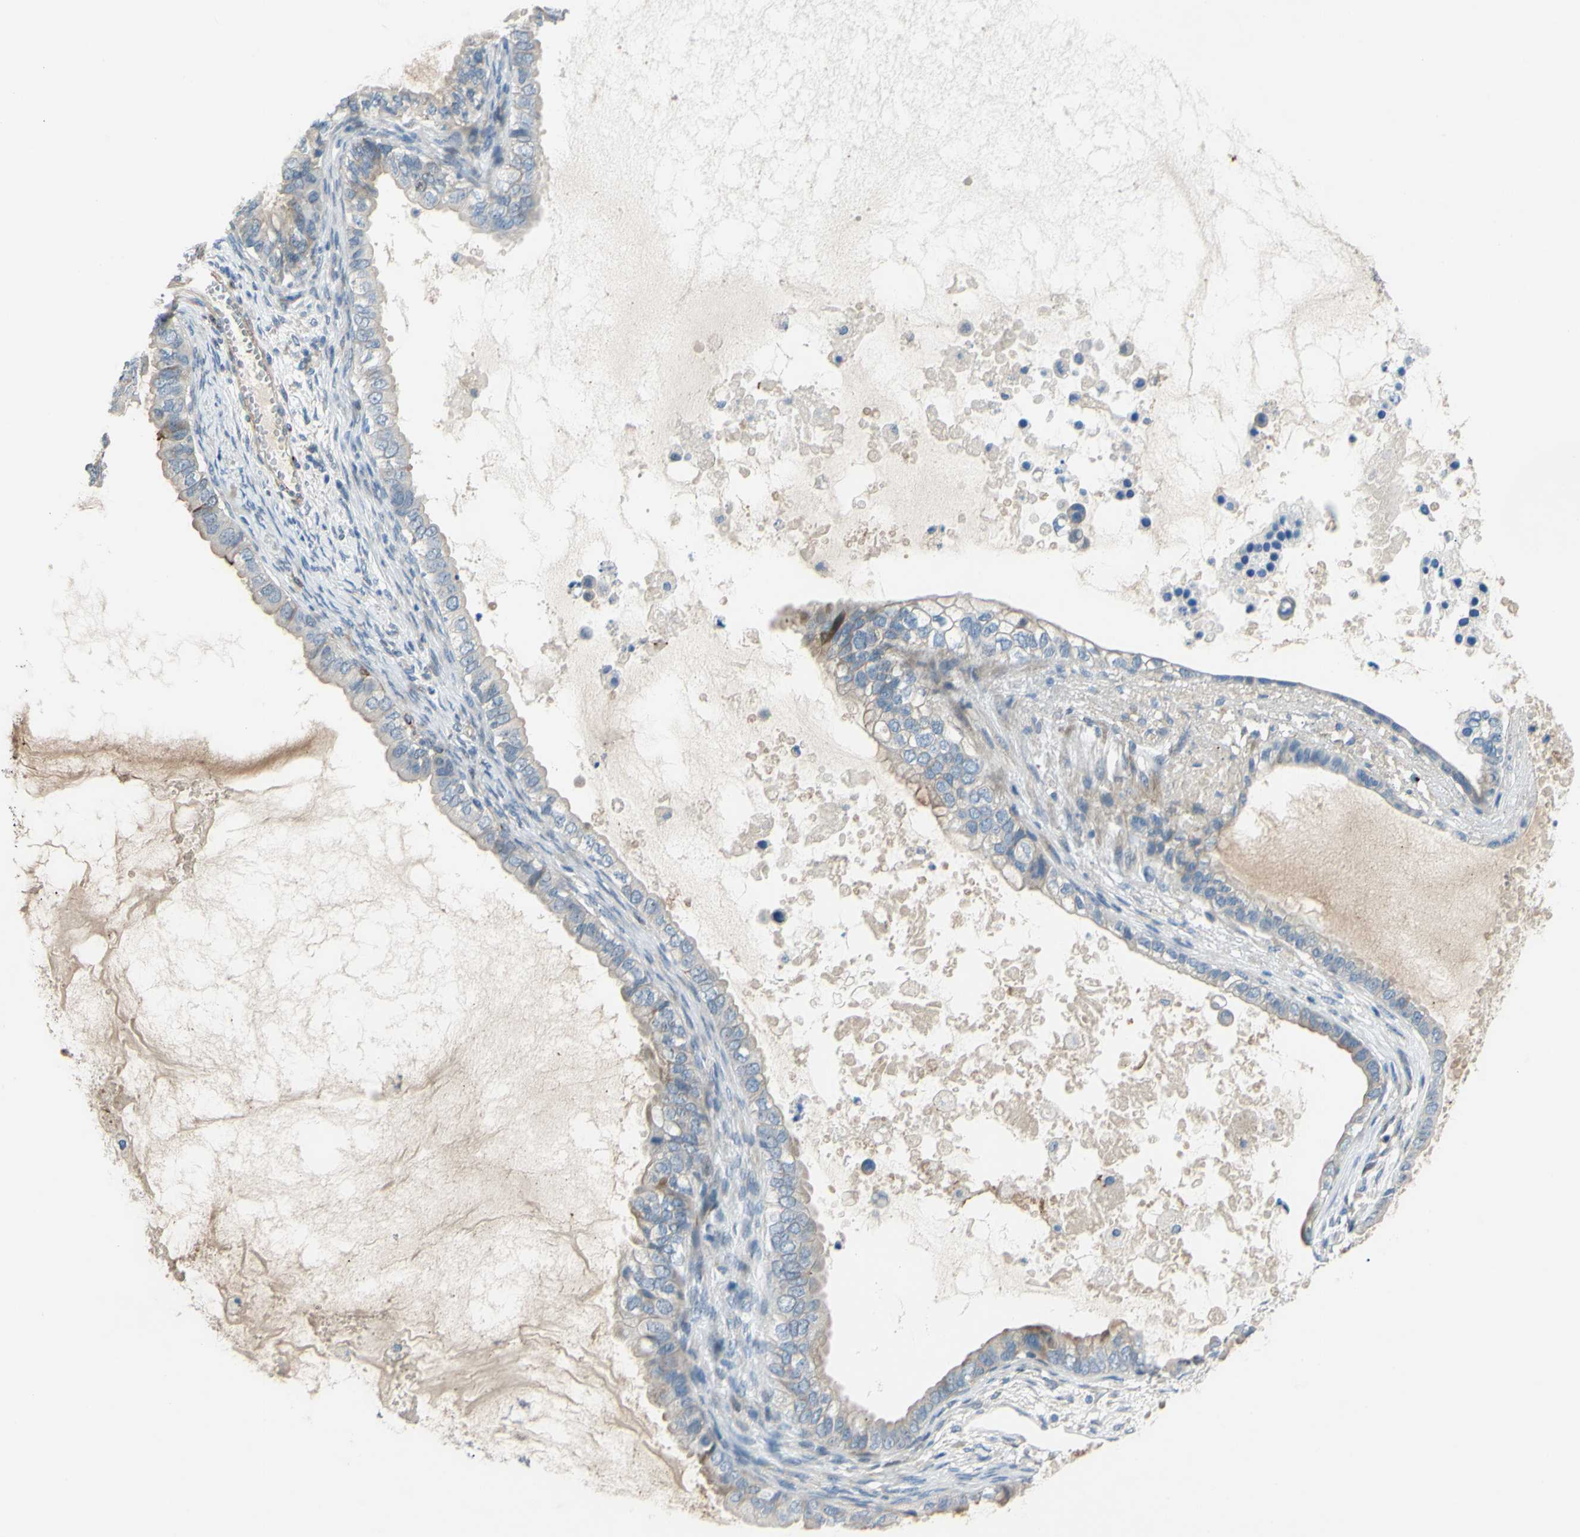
{"staining": {"intensity": "moderate", "quantity": "25%-75%", "location": "cytoplasmic/membranous"}, "tissue": "ovarian cancer", "cell_type": "Tumor cells", "image_type": "cancer", "snomed": [{"axis": "morphology", "description": "Cystadenocarcinoma, mucinous, NOS"}, {"axis": "topography", "description": "Ovary"}], "caption": "IHC staining of ovarian mucinous cystadenocarcinoma, which displays medium levels of moderate cytoplasmic/membranous positivity in approximately 25%-75% of tumor cells indicating moderate cytoplasmic/membranous protein staining. The staining was performed using DAB (brown) for protein detection and nuclei were counterstained in hematoxylin (blue).", "gene": "ARHGAP1", "patient": {"sex": "female", "age": 80}}